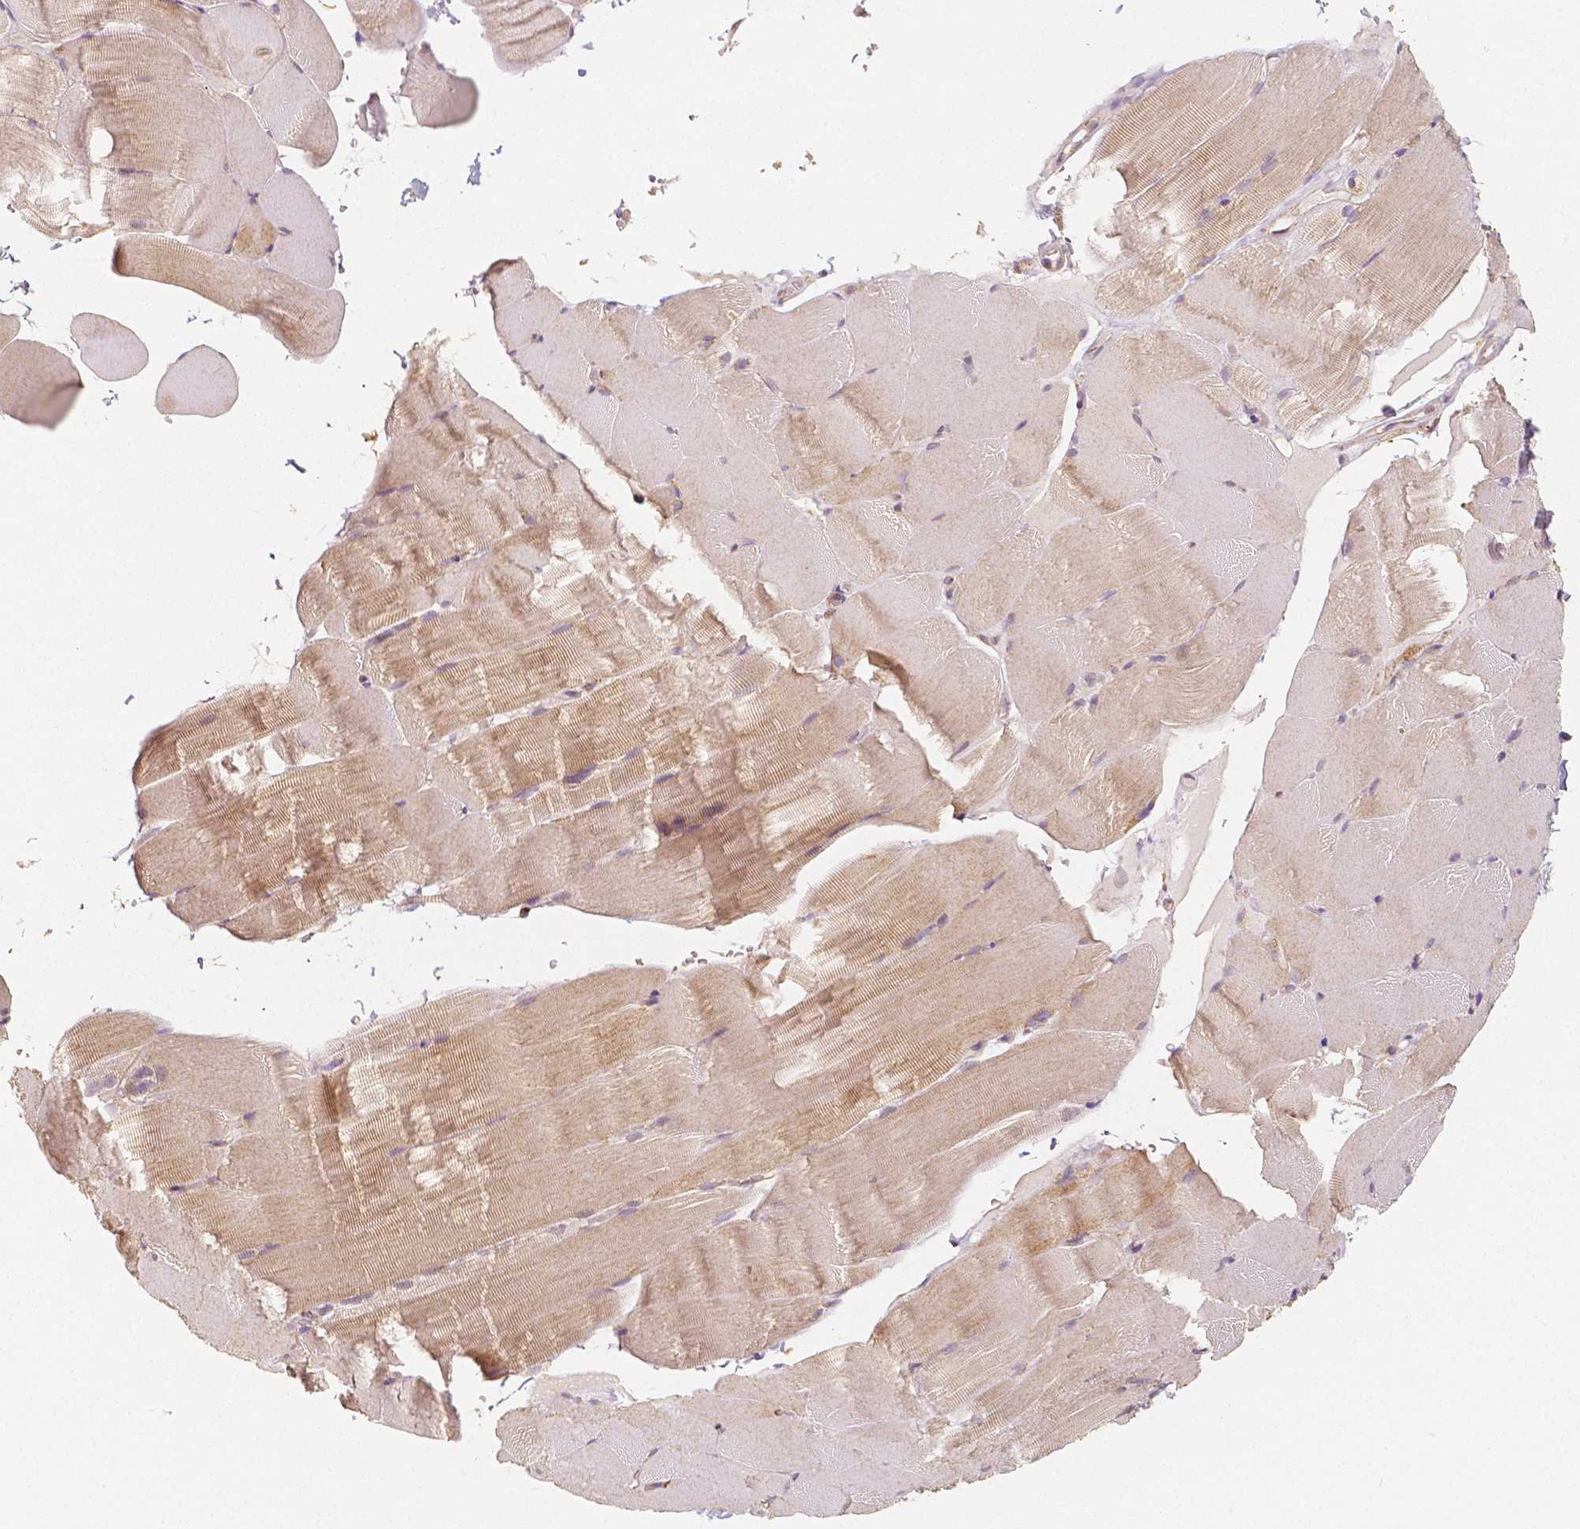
{"staining": {"intensity": "weak", "quantity": "25%-75%", "location": "cytoplasmic/membranous"}, "tissue": "skeletal muscle", "cell_type": "Myocytes", "image_type": "normal", "snomed": [{"axis": "morphology", "description": "Normal tissue, NOS"}, {"axis": "topography", "description": "Skeletal muscle"}], "caption": "IHC (DAB (3,3'-diaminobenzidine)) staining of unremarkable human skeletal muscle shows weak cytoplasmic/membranous protein expression in approximately 25%-75% of myocytes. (Brightfield microscopy of DAB IHC at high magnification).", "gene": "PGAM5", "patient": {"sex": "female", "age": 37}}